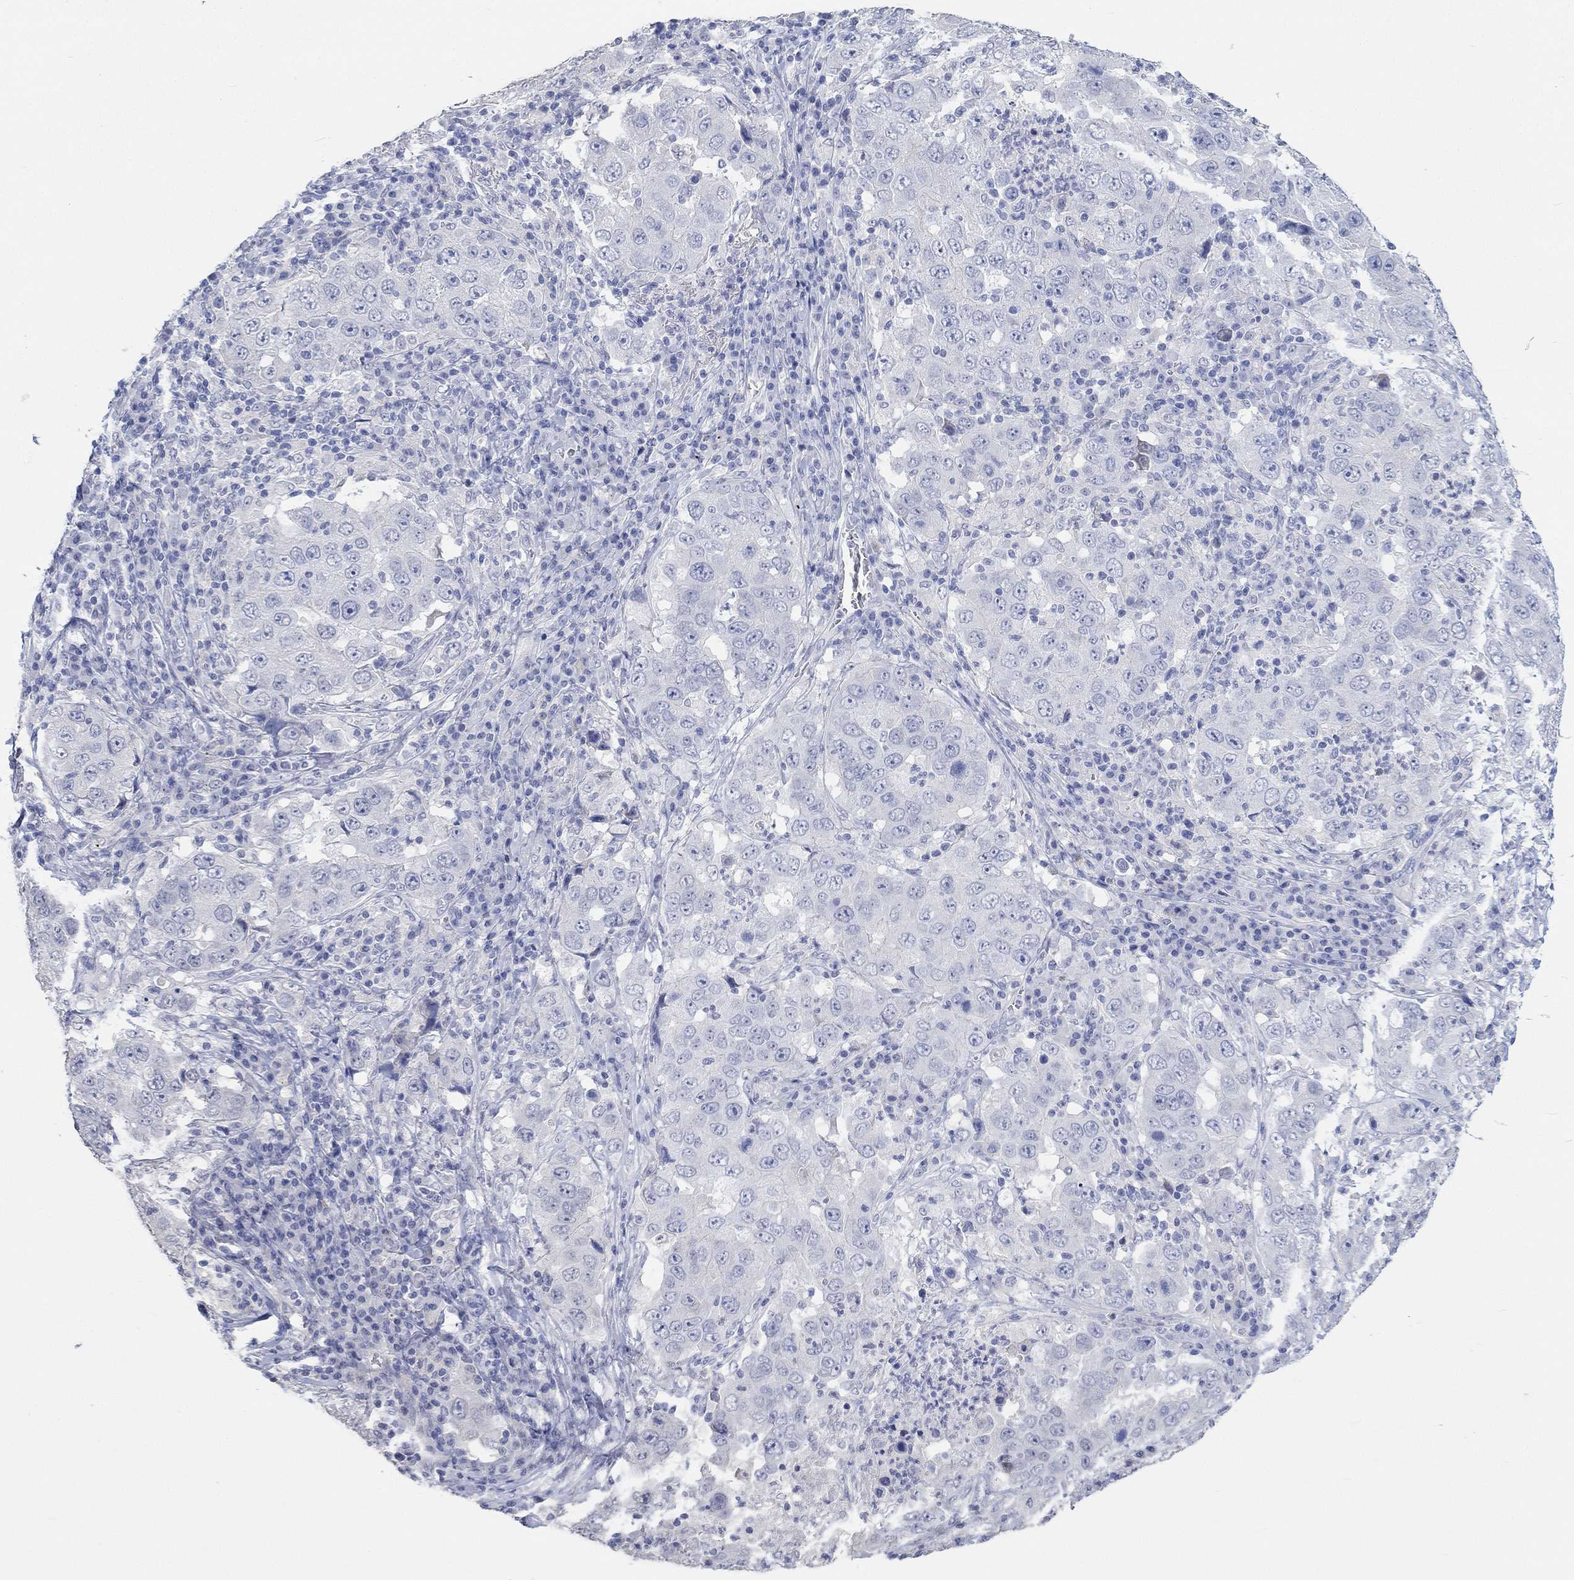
{"staining": {"intensity": "negative", "quantity": "none", "location": "none"}, "tissue": "lung cancer", "cell_type": "Tumor cells", "image_type": "cancer", "snomed": [{"axis": "morphology", "description": "Adenocarcinoma, NOS"}, {"axis": "topography", "description": "Lung"}], "caption": "DAB immunohistochemical staining of human lung cancer (adenocarcinoma) reveals no significant expression in tumor cells.", "gene": "PNMA5", "patient": {"sex": "male", "age": 73}}